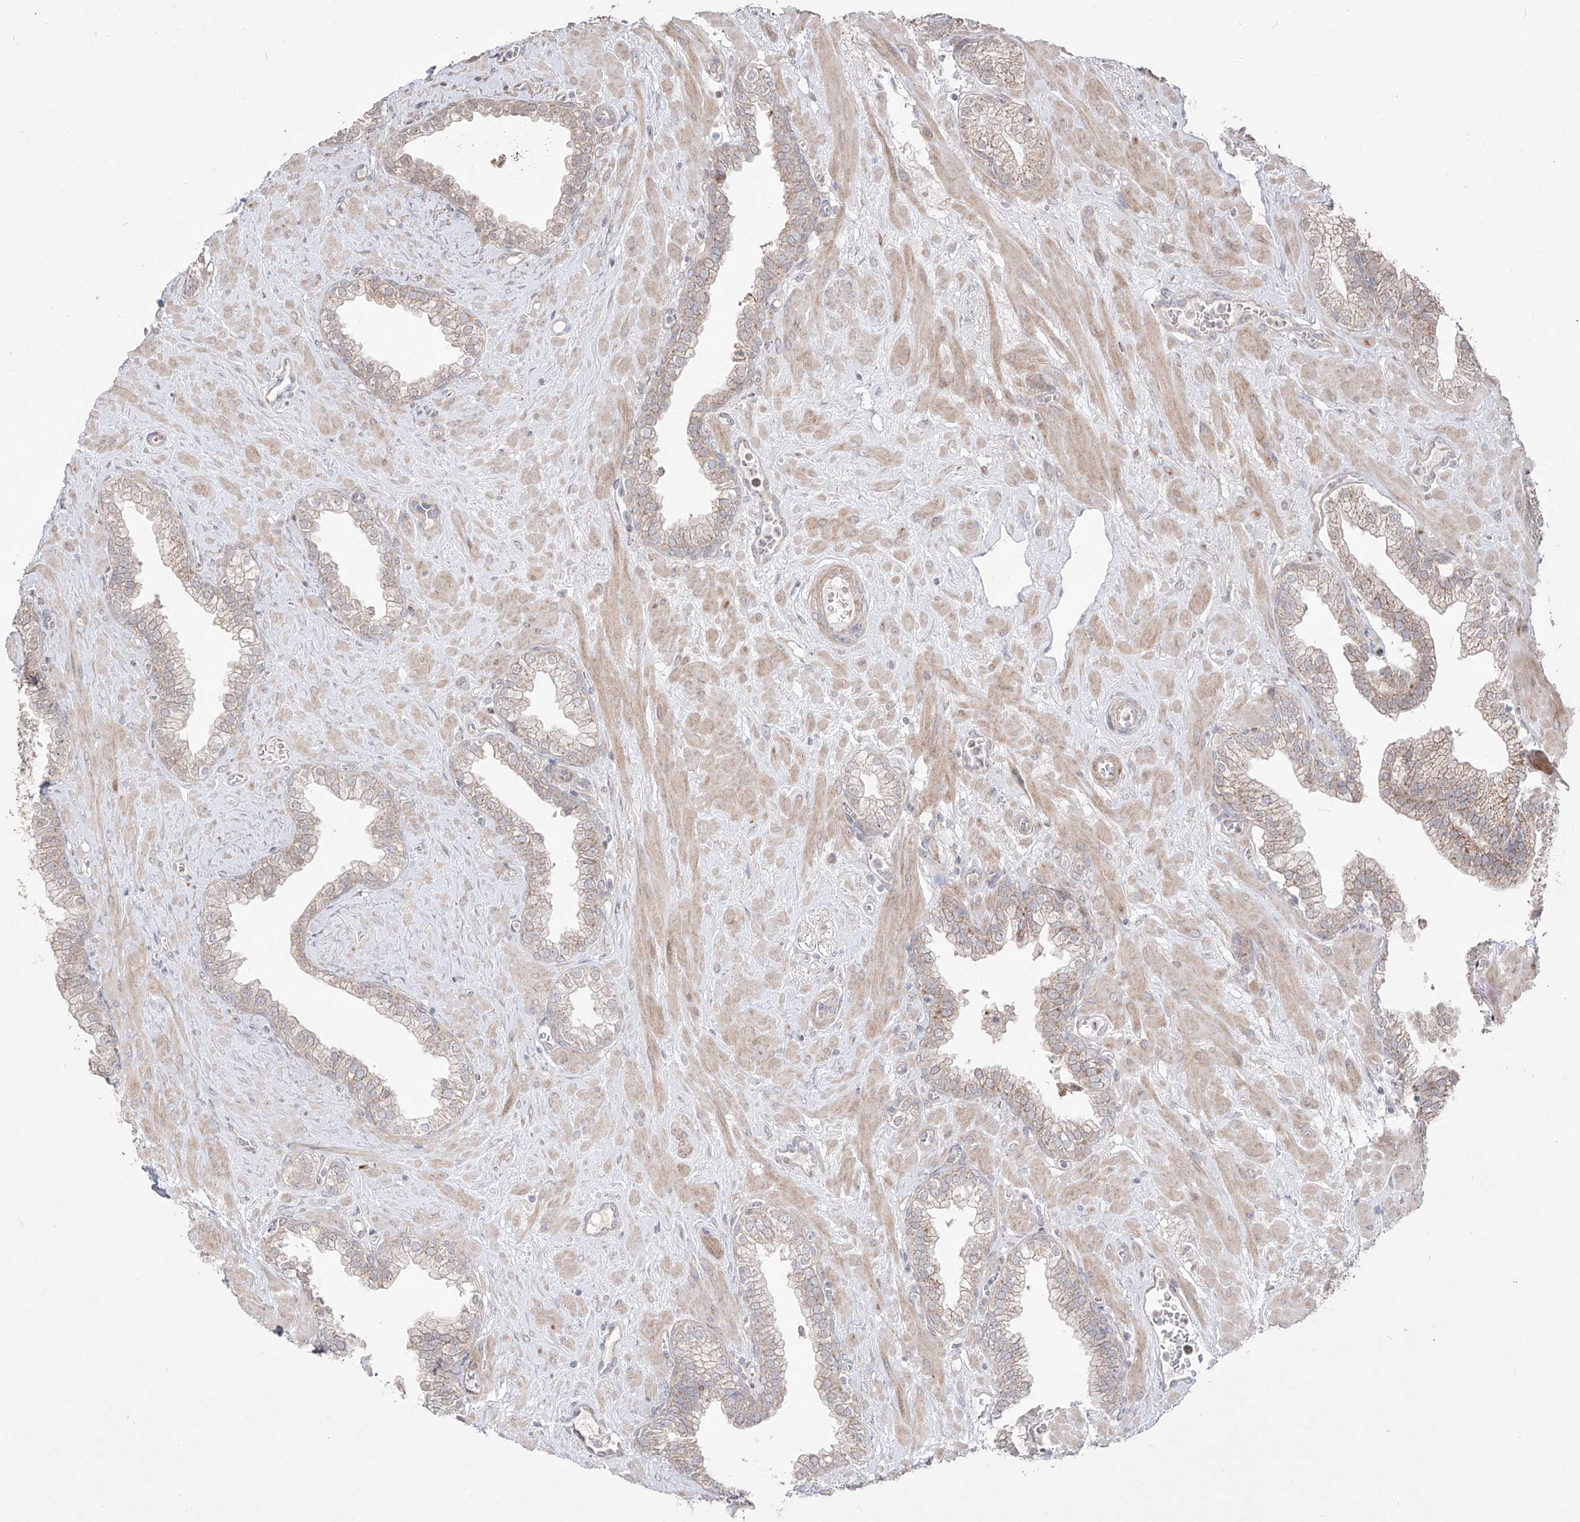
{"staining": {"intensity": "weak", "quantity": "25%-75%", "location": "cytoplasmic/membranous"}, "tissue": "prostate", "cell_type": "Glandular cells", "image_type": "normal", "snomed": [{"axis": "morphology", "description": "Normal tissue, NOS"}, {"axis": "morphology", "description": "Urothelial carcinoma, Low grade"}, {"axis": "topography", "description": "Urinary bladder"}, {"axis": "topography", "description": "Prostate"}], "caption": "Prostate stained with DAB immunohistochemistry (IHC) shows low levels of weak cytoplasmic/membranous expression in approximately 25%-75% of glandular cells.", "gene": "YKT6", "patient": {"sex": "male", "age": 60}}